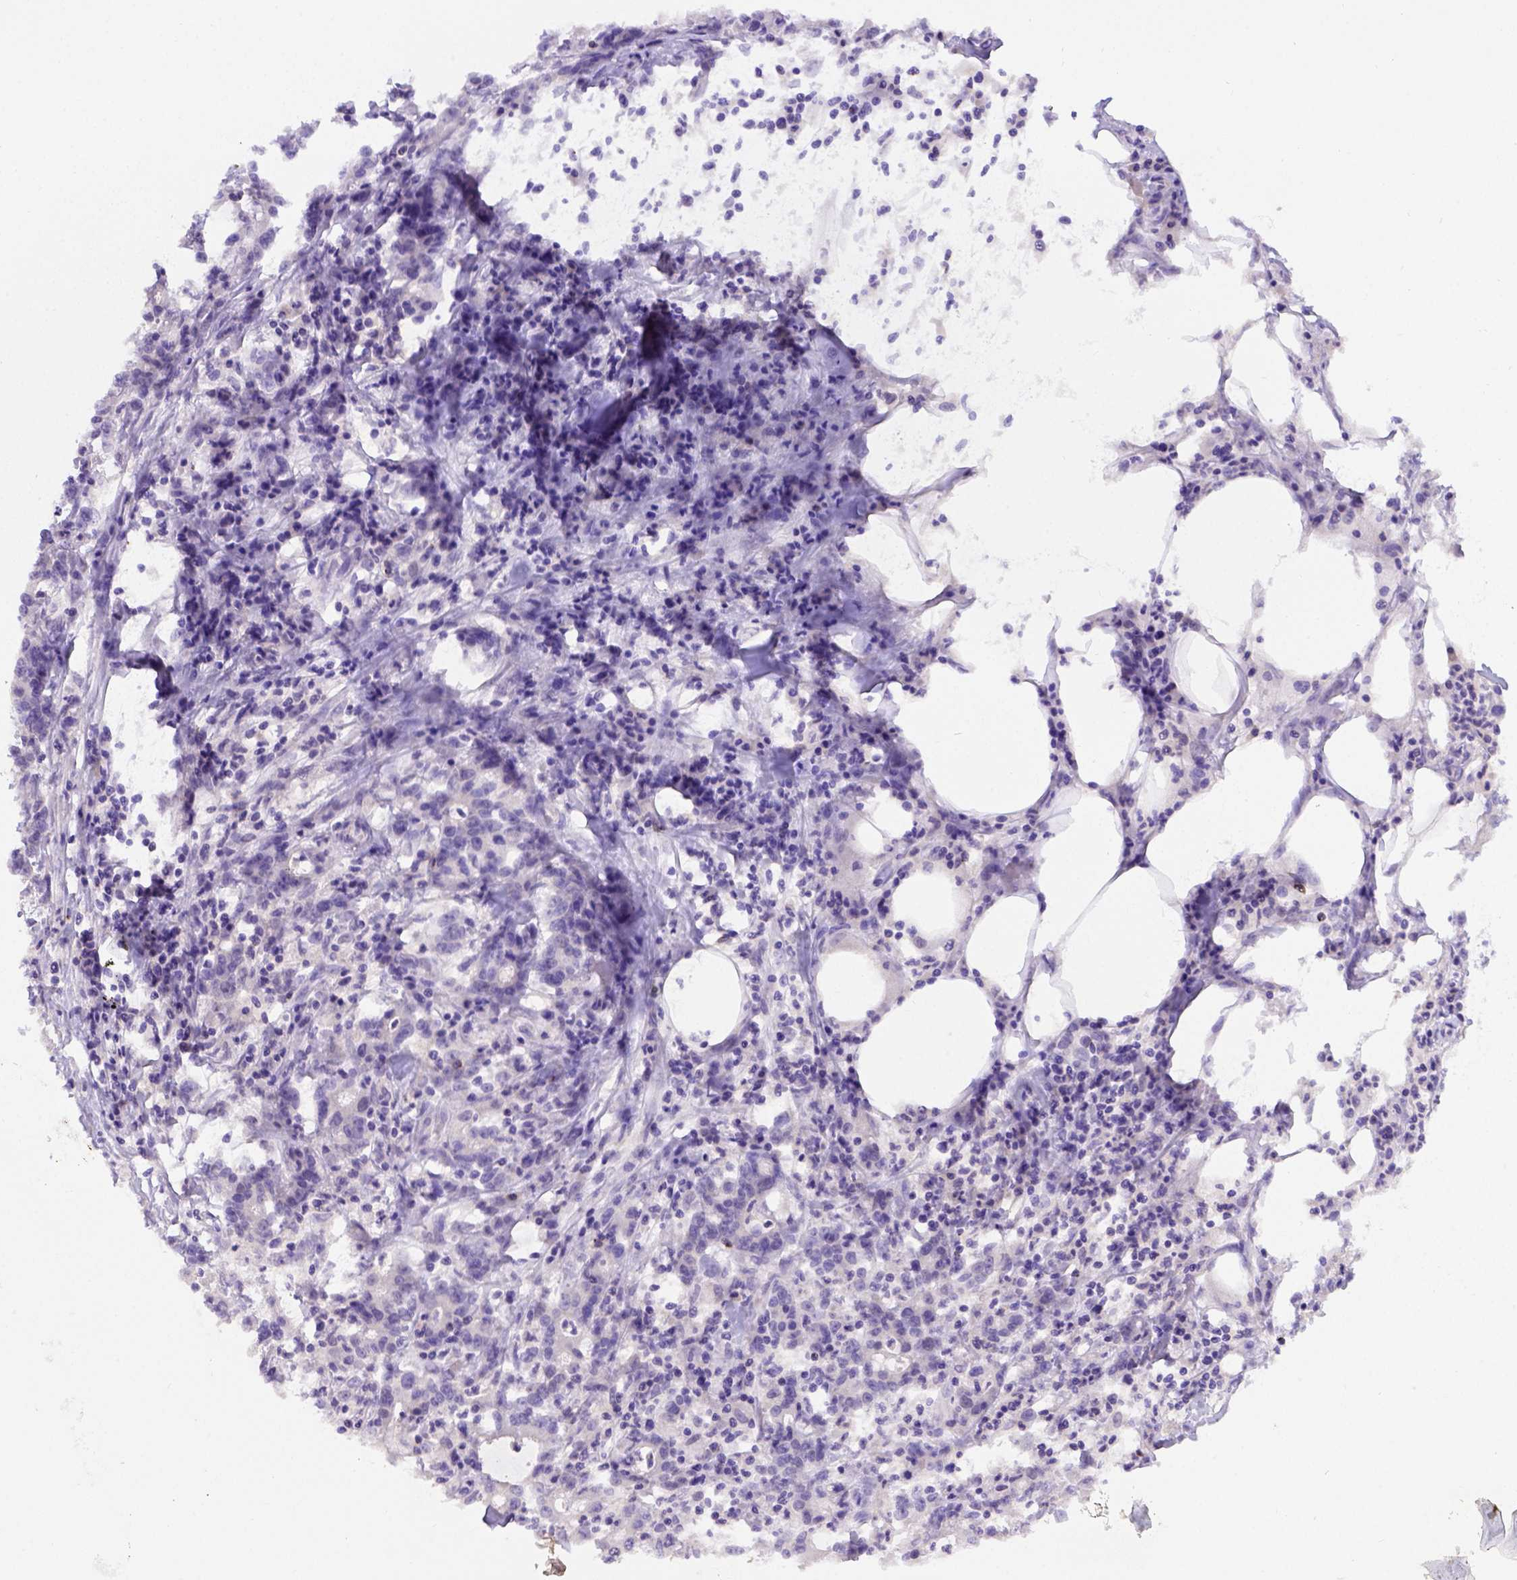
{"staining": {"intensity": "negative", "quantity": "none", "location": "none"}, "tissue": "stomach cancer", "cell_type": "Tumor cells", "image_type": "cancer", "snomed": [{"axis": "morphology", "description": "Adenocarcinoma, NOS"}, {"axis": "topography", "description": "Stomach, upper"}], "caption": "High power microscopy micrograph of an immunohistochemistry (IHC) photomicrograph of stomach cancer (adenocarcinoma), revealing no significant staining in tumor cells.", "gene": "B3GAT1", "patient": {"sex": "male", "age": 68}}